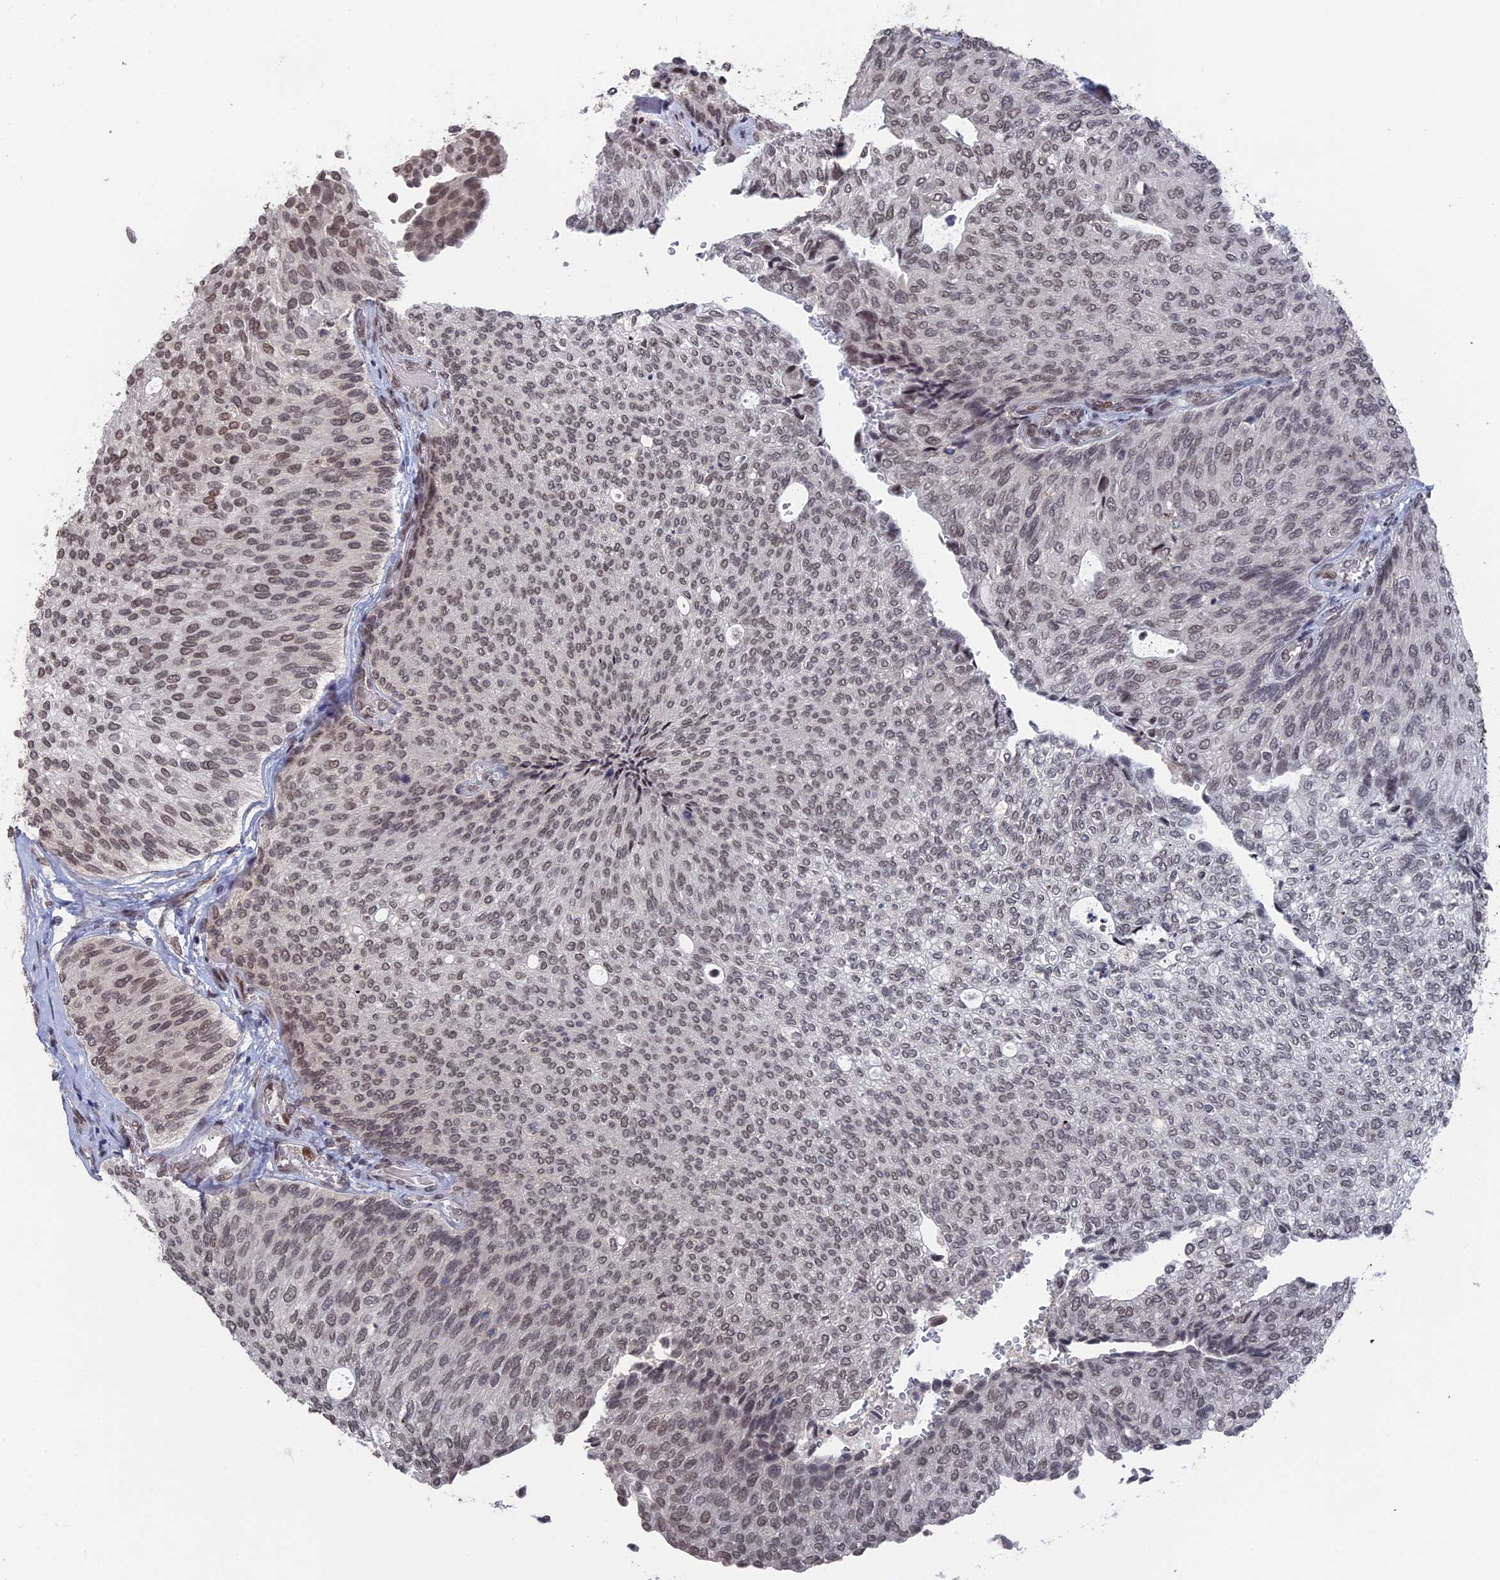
{"staining": {"intensity": "weak", "quantity": "25%-75%", "location": "nuclear"}, "tissue": "urothelial cancer", "cell_type": "Tumor cells", "image_type": "cancer", "snomed": [{"axis": "morphology", "description": "Urothelial carcinoma, Low grade"}, {"axis": "topography", "description": "Urinary bladder"}], "caption": "Immunohistochemistry of human urothelial cancer exhibits low levels of weak nuclear expression in about 25%-75% of tumor cells.", "gene": "NR2C2AP", "patient": {"sex": "female", "age": 79}}